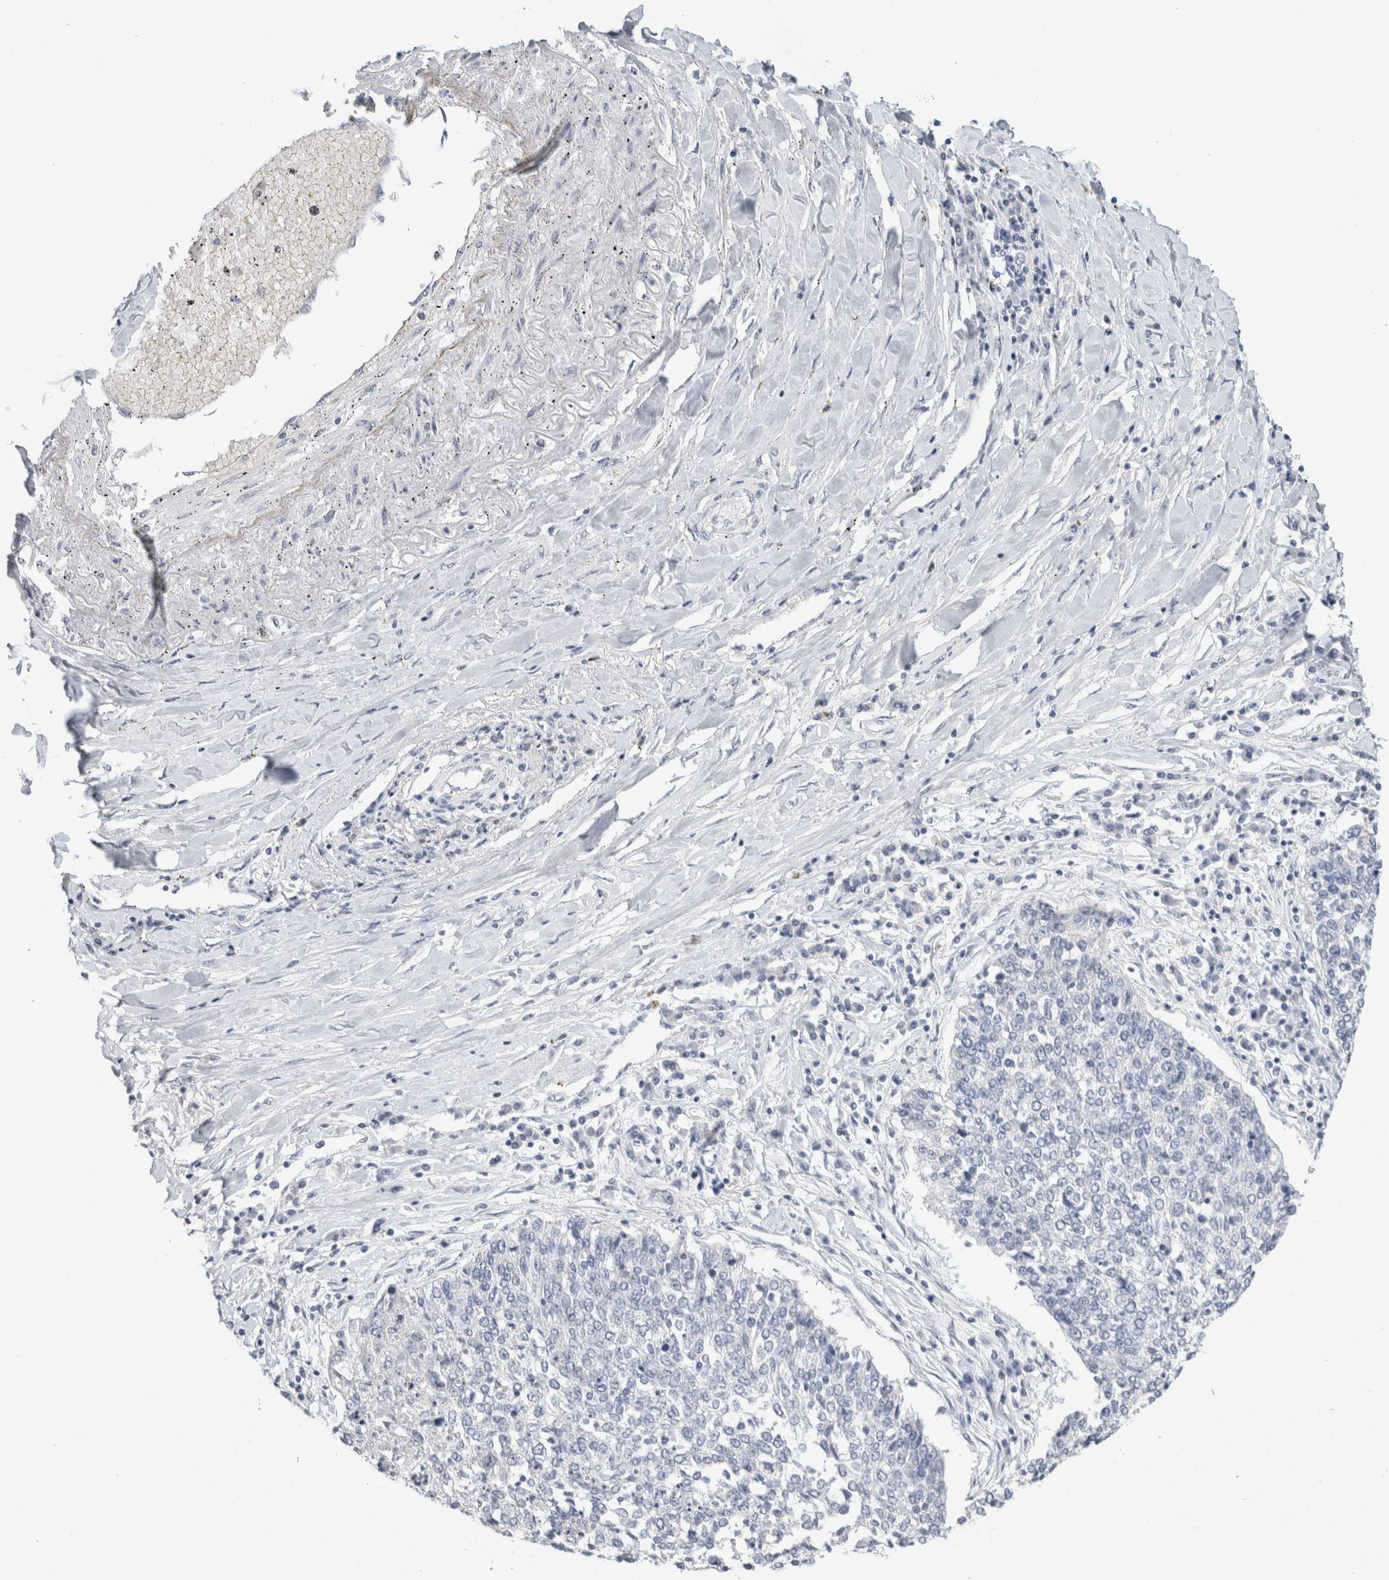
{"staining": {"intensity": "negative", "quantity": "none", "location": "none"}, "tissue": "lung cancer", "cell_type": "Tumor cells", "image_type": "cancer", "snomed": [{"axis": "morphology", "description": "Normal tissue, NOS"}, {"axis": "morphology", "description": "Squamous cell carcinoma, NOS"}, {"axis": "topography", "description": "Cartilage tissue"}, {"axis": "topography", "description": "Bronchus"}, {"axis": "topography", "description": "Lung"}, {"axis": "topography", "description": "Peripheral nerve tissue"}], "caption": "This is an immunohistochemistry (IHC) micrograph of human lung cancer. There is no expression in tumor cells.", "gene": "TONSL", "patient": {"sex": "female", "age": 49}}